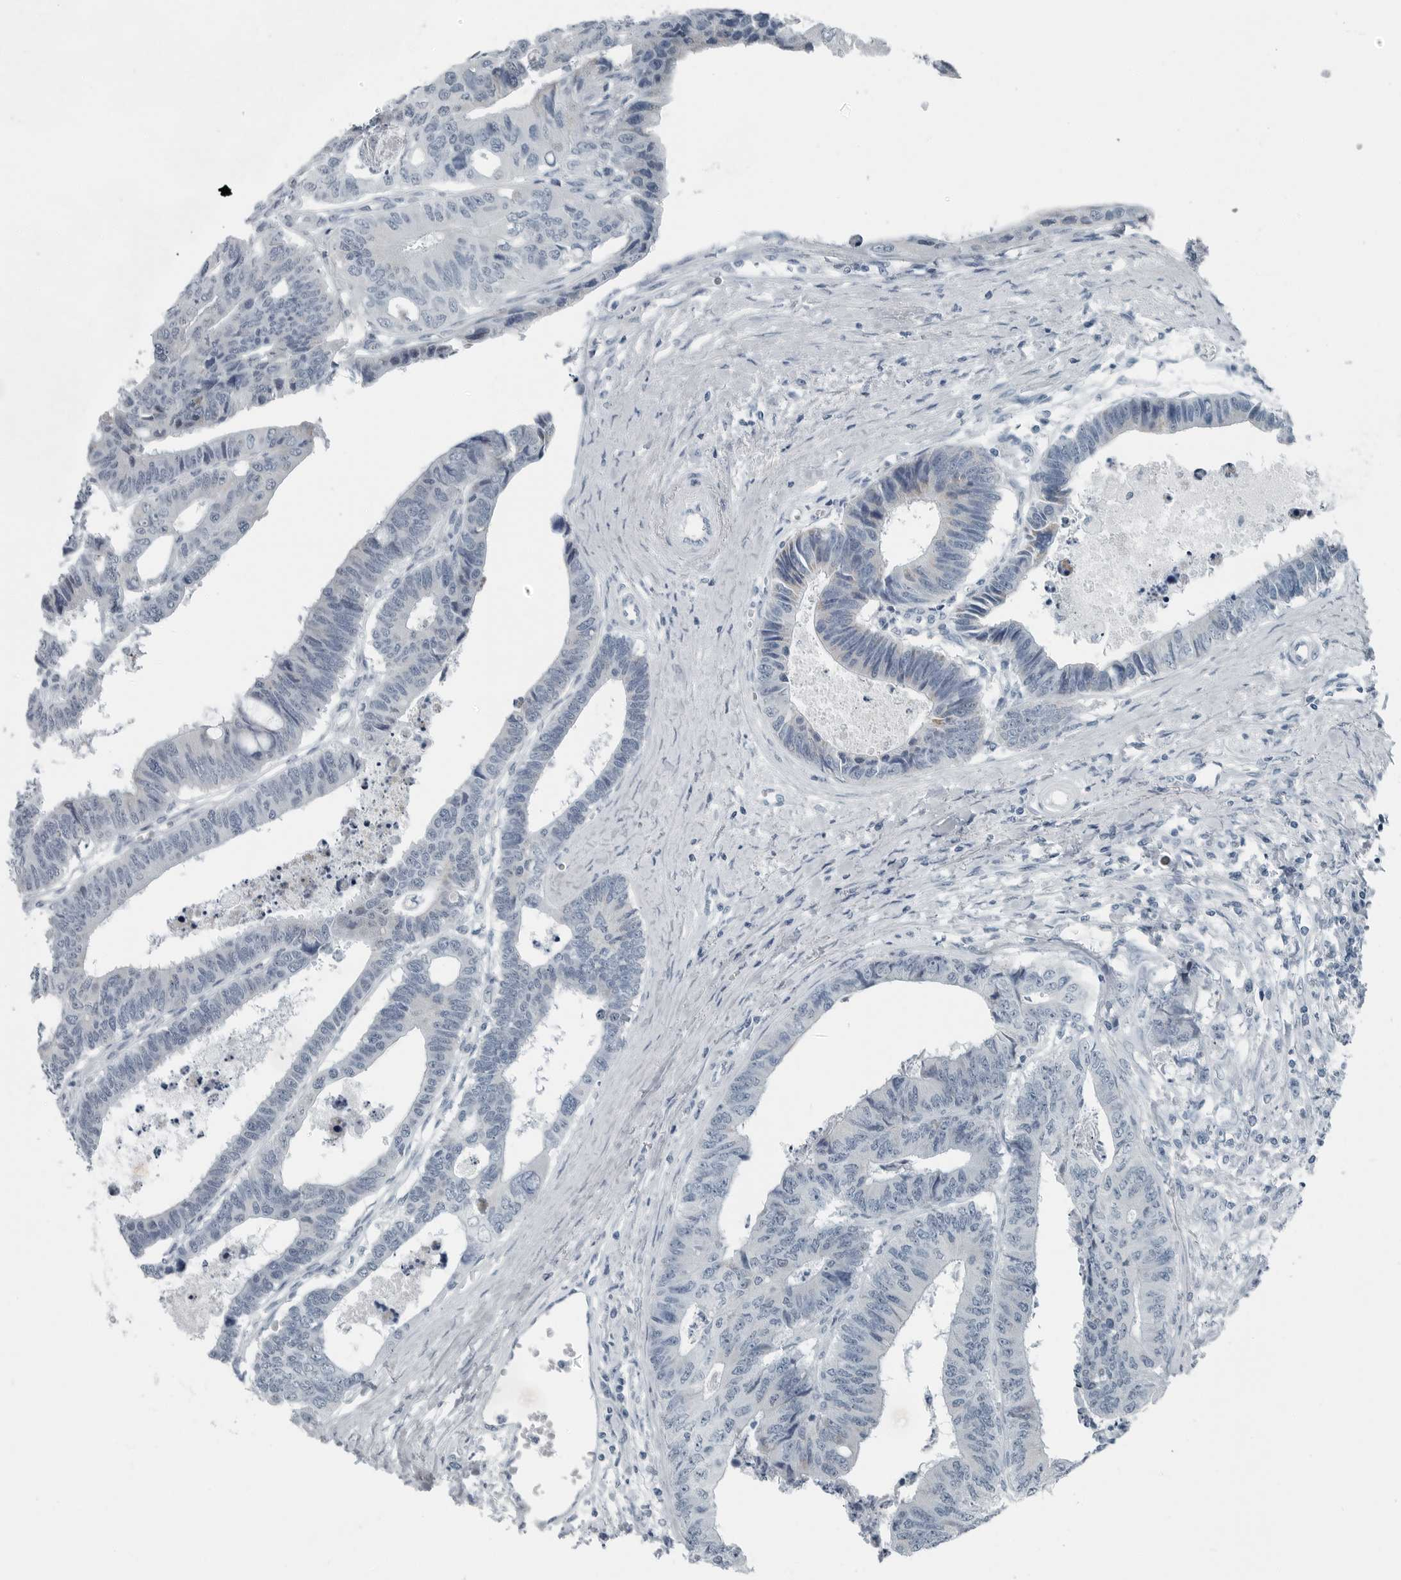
{"staining": {"intensity": "negative", "quantity": "none", "location": "none"}, "tissue": "colorectal cancer", "cell_type": "Tumor cells", "image_type": "cancer", "snomed": [{"axis": "morphology", "description": "Adenocarcinoma, NOS"}, {"axis": "topography", "description": "Rectum"}], "caption": "This is an immunohistochemistry (IHC) histopathology image of human adenocarcinoma (colorectal). There is no expression in tumor cells.", "gene": "ZPBP2", "patient": {"sex": "male", "age": 84}}